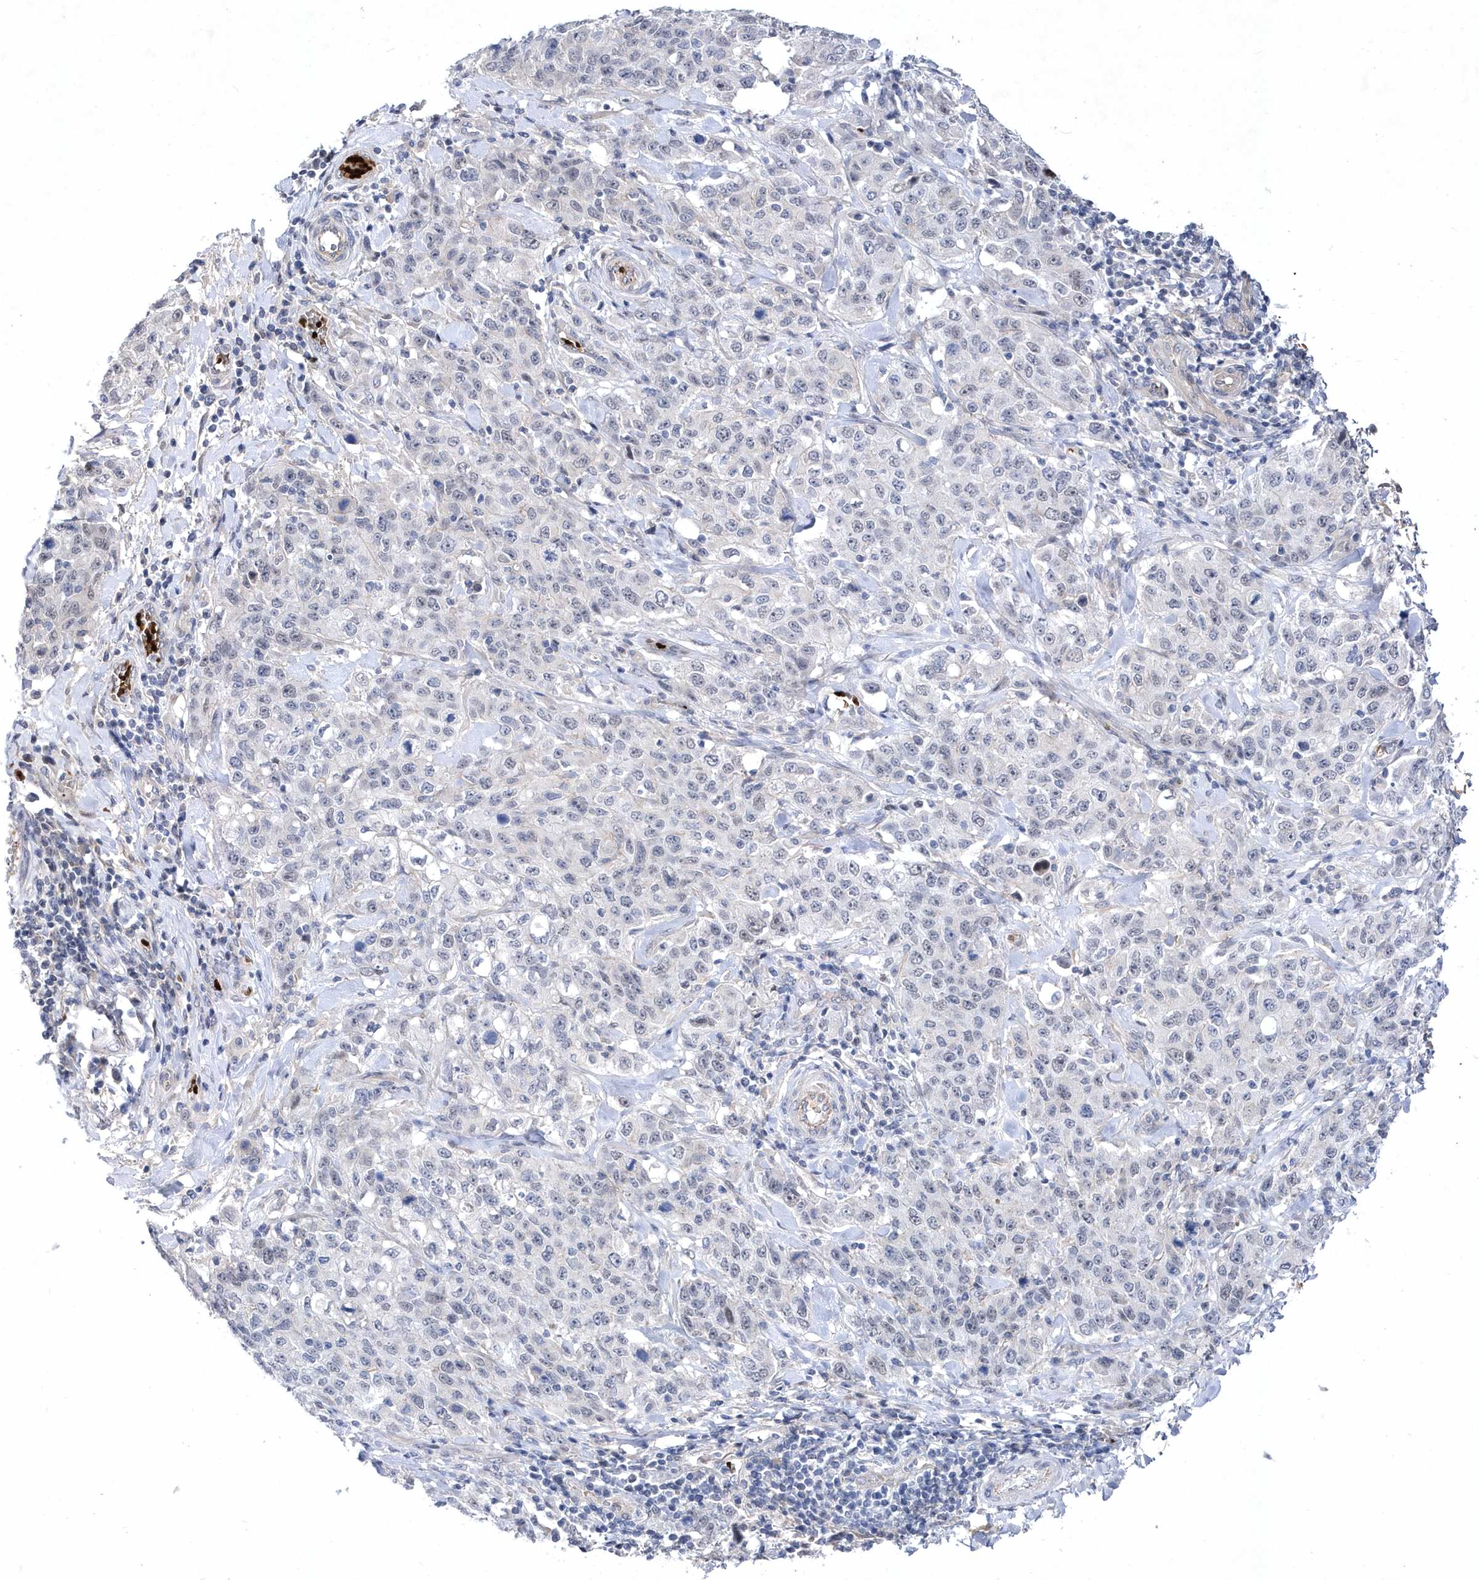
{"staining": {"intensity": "negative", "quantity": "none", "location": "none"}, "tissue": "stomach cancer", "cell_type": "Tumor cells", "image_type": "cancer", "snomed": [{"axis": "morphology", "description": "Adenocarcinoma, NOS"}, {"axis": "topography", "description": "Stomach"}], "caption": "Tumor cells show no significant expression in stomach cancer (adenocarcinoma).", "gene": "ZNF875", "patient": {"sex": "male", "age": 48}}